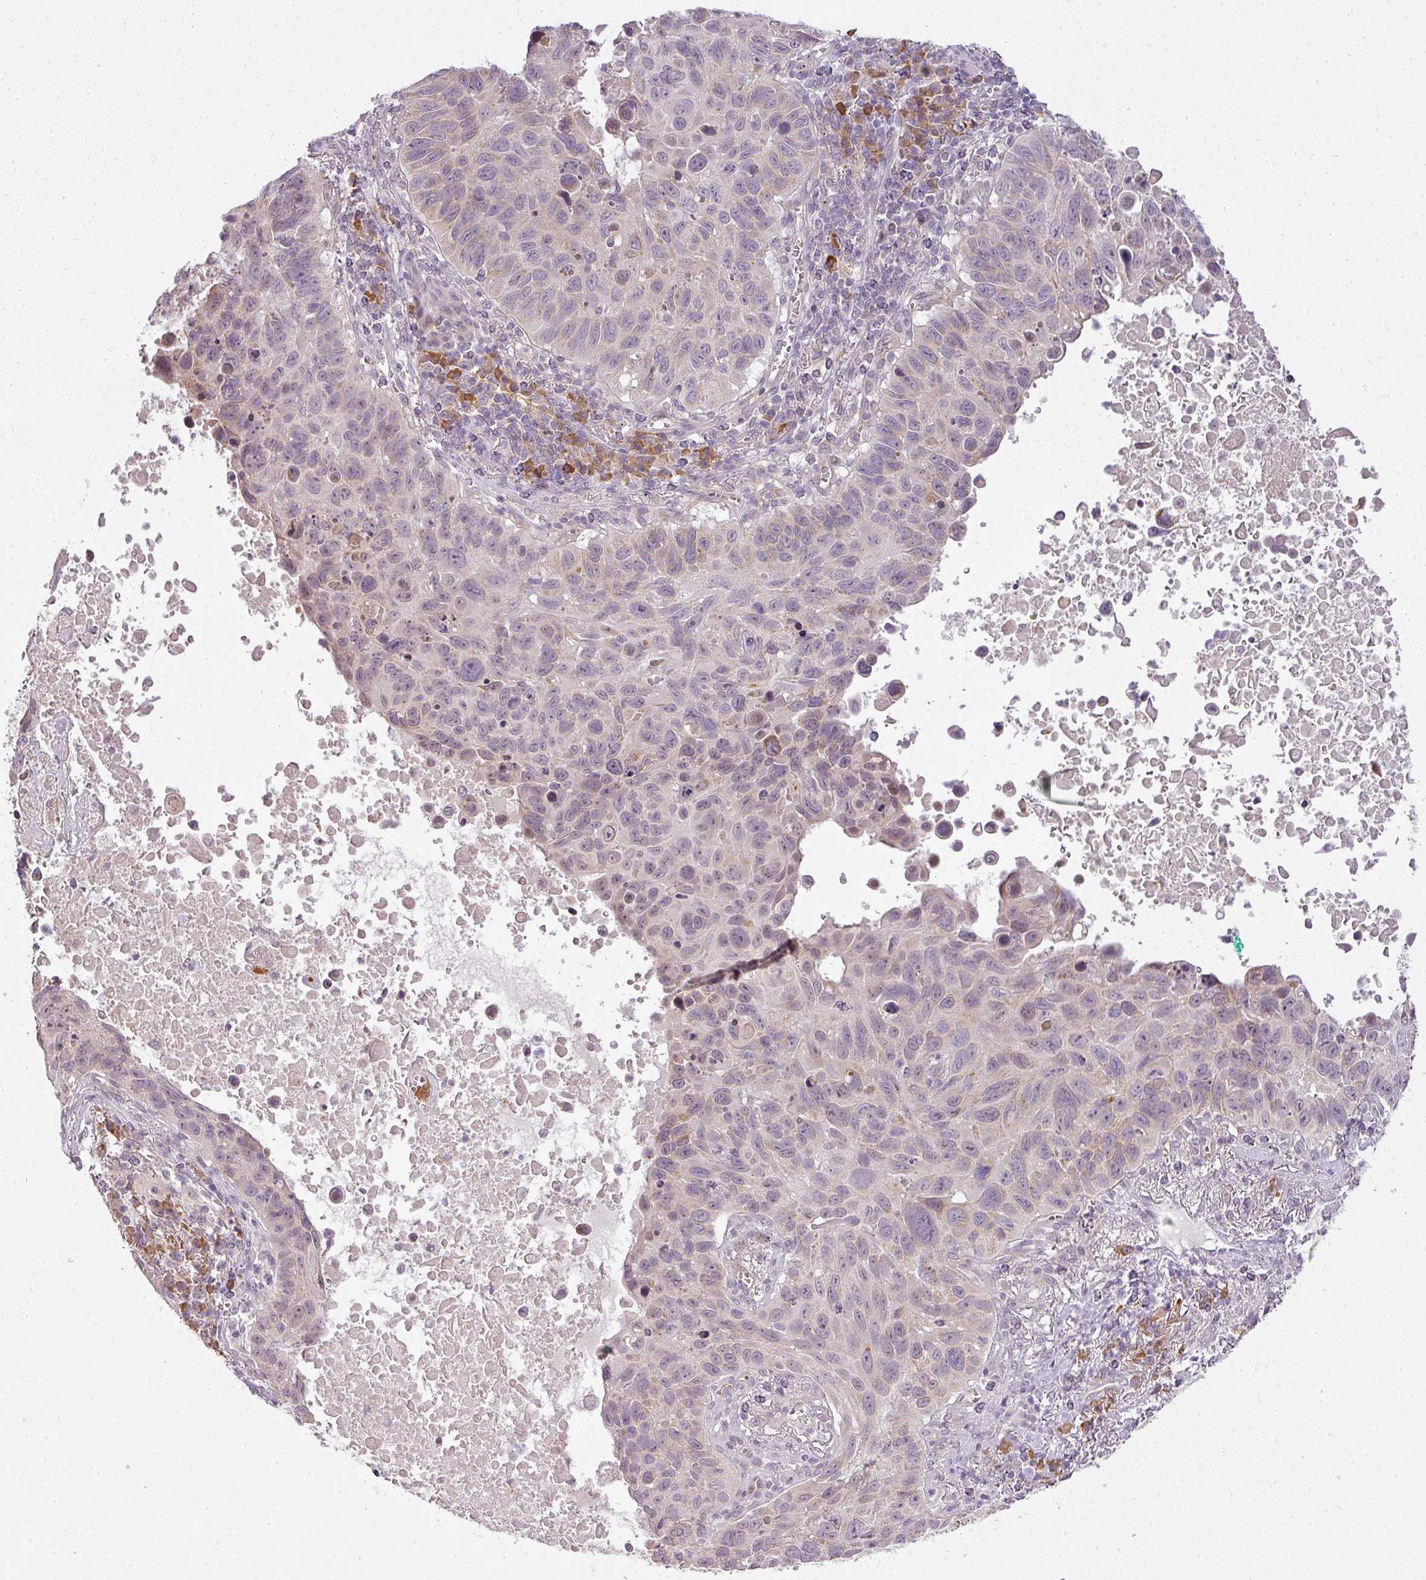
{"staining": {"intensity": "weak", "quantity": "<25%", "location": "cytoplasmic/membranous"}, "tissue": "lung cancer", "cell_type": "Tumor cells", "image_type": "cancer", "snomed": [{"axis": "morphology", "description": "Squamous cell carcinoma, NOS"}, {"axis": "topography", "description": "Lung"}], "caption": "Tumor cells show no significant protein staining in squamous cell carcinoma (lung). (DAB immunohistochemistry (IHC) with hematoxylin counter stain).", "gene": "LY75", "patient": {"sex": "male", "age": 66}}